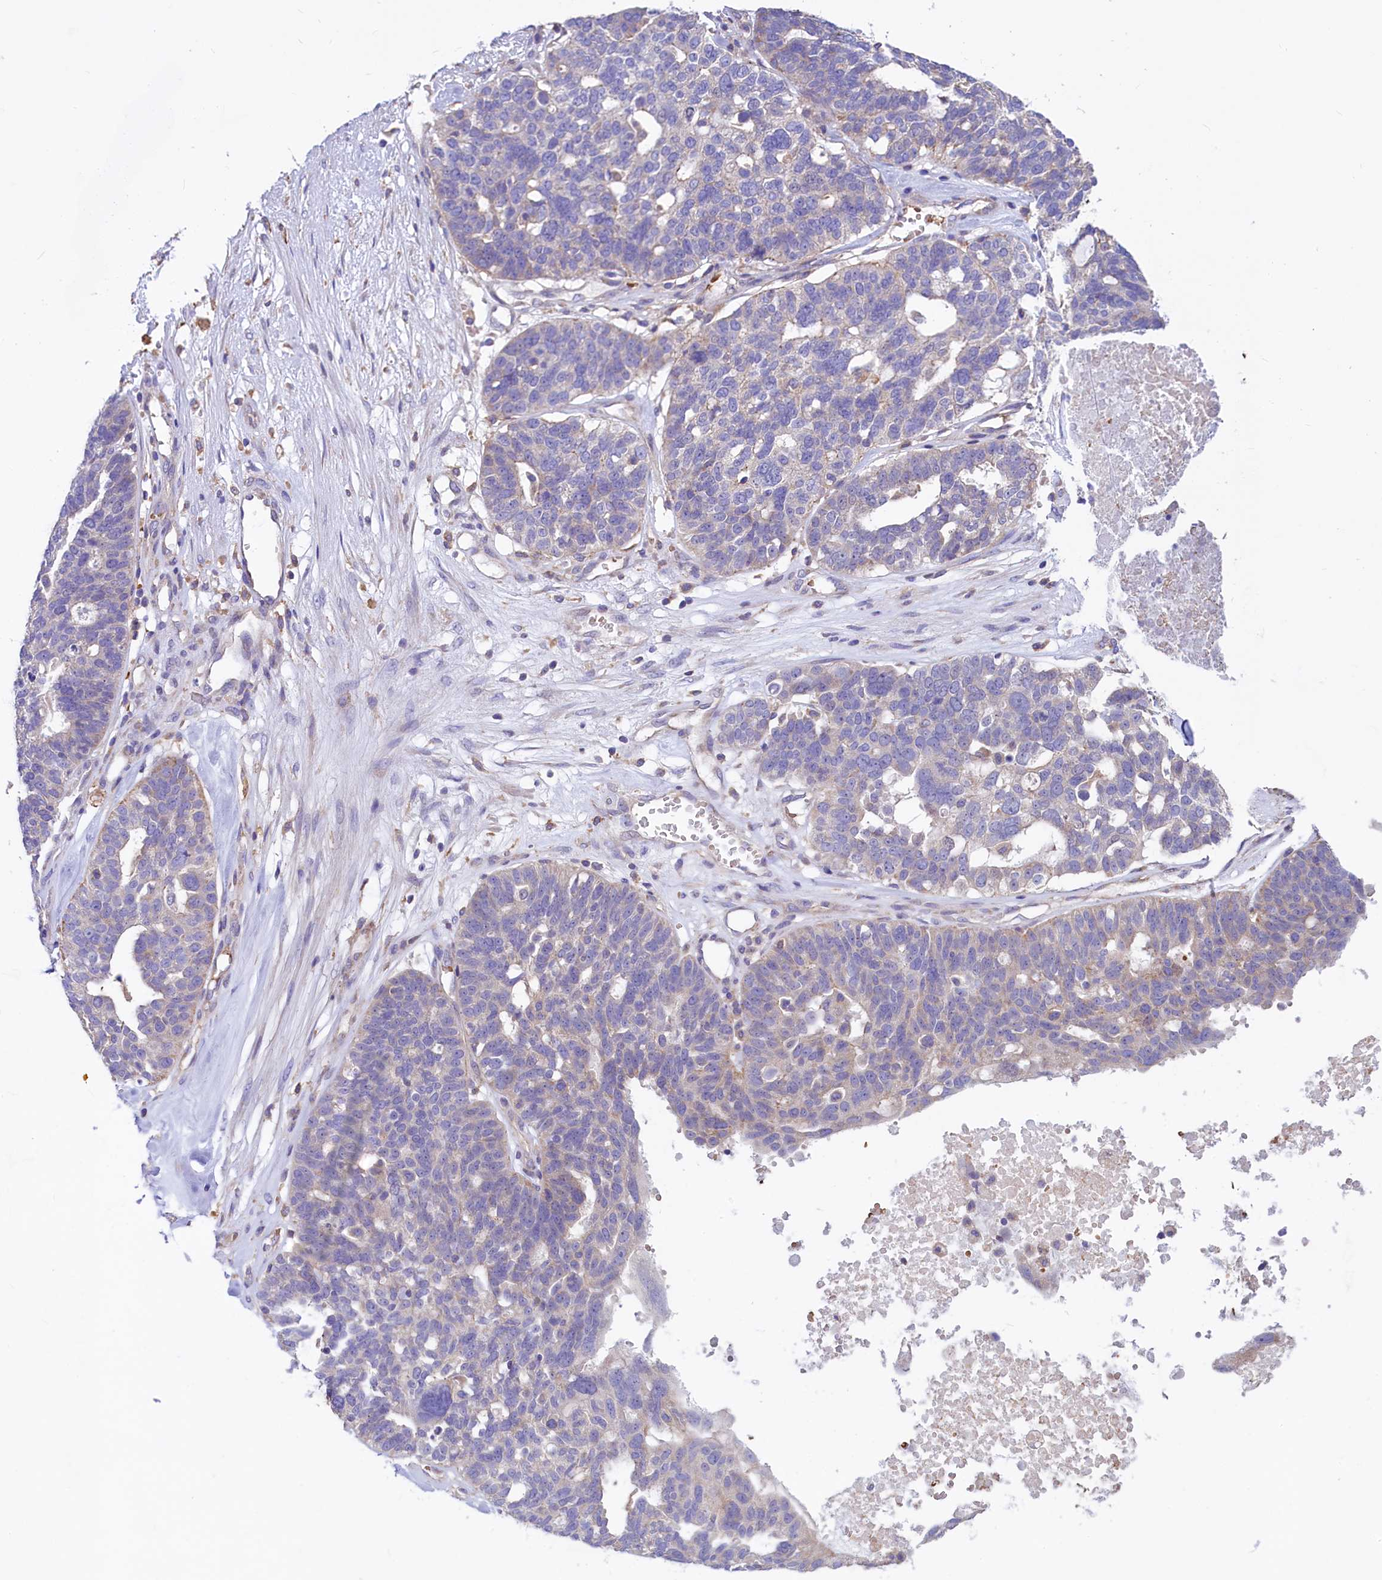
{"staining": {"intensity": "negative", "quantity": "none", "location": "none"}, "tissue": "ovarian cancer", "cell_type": "Tumor cells", "image_type": "cancer", "snomed": [{"axis": "morphology", "description": "Cystadenocarcinoma, serous, NOS"}, {"axis": "topography", "description": "Ovary"}], "caption": "A histopathology image of ovarian cancer stained for a protein reveals no brown staining in tumor cells.", "gene": "HPS6", "patient": {"sex": "female", "age": 59}}